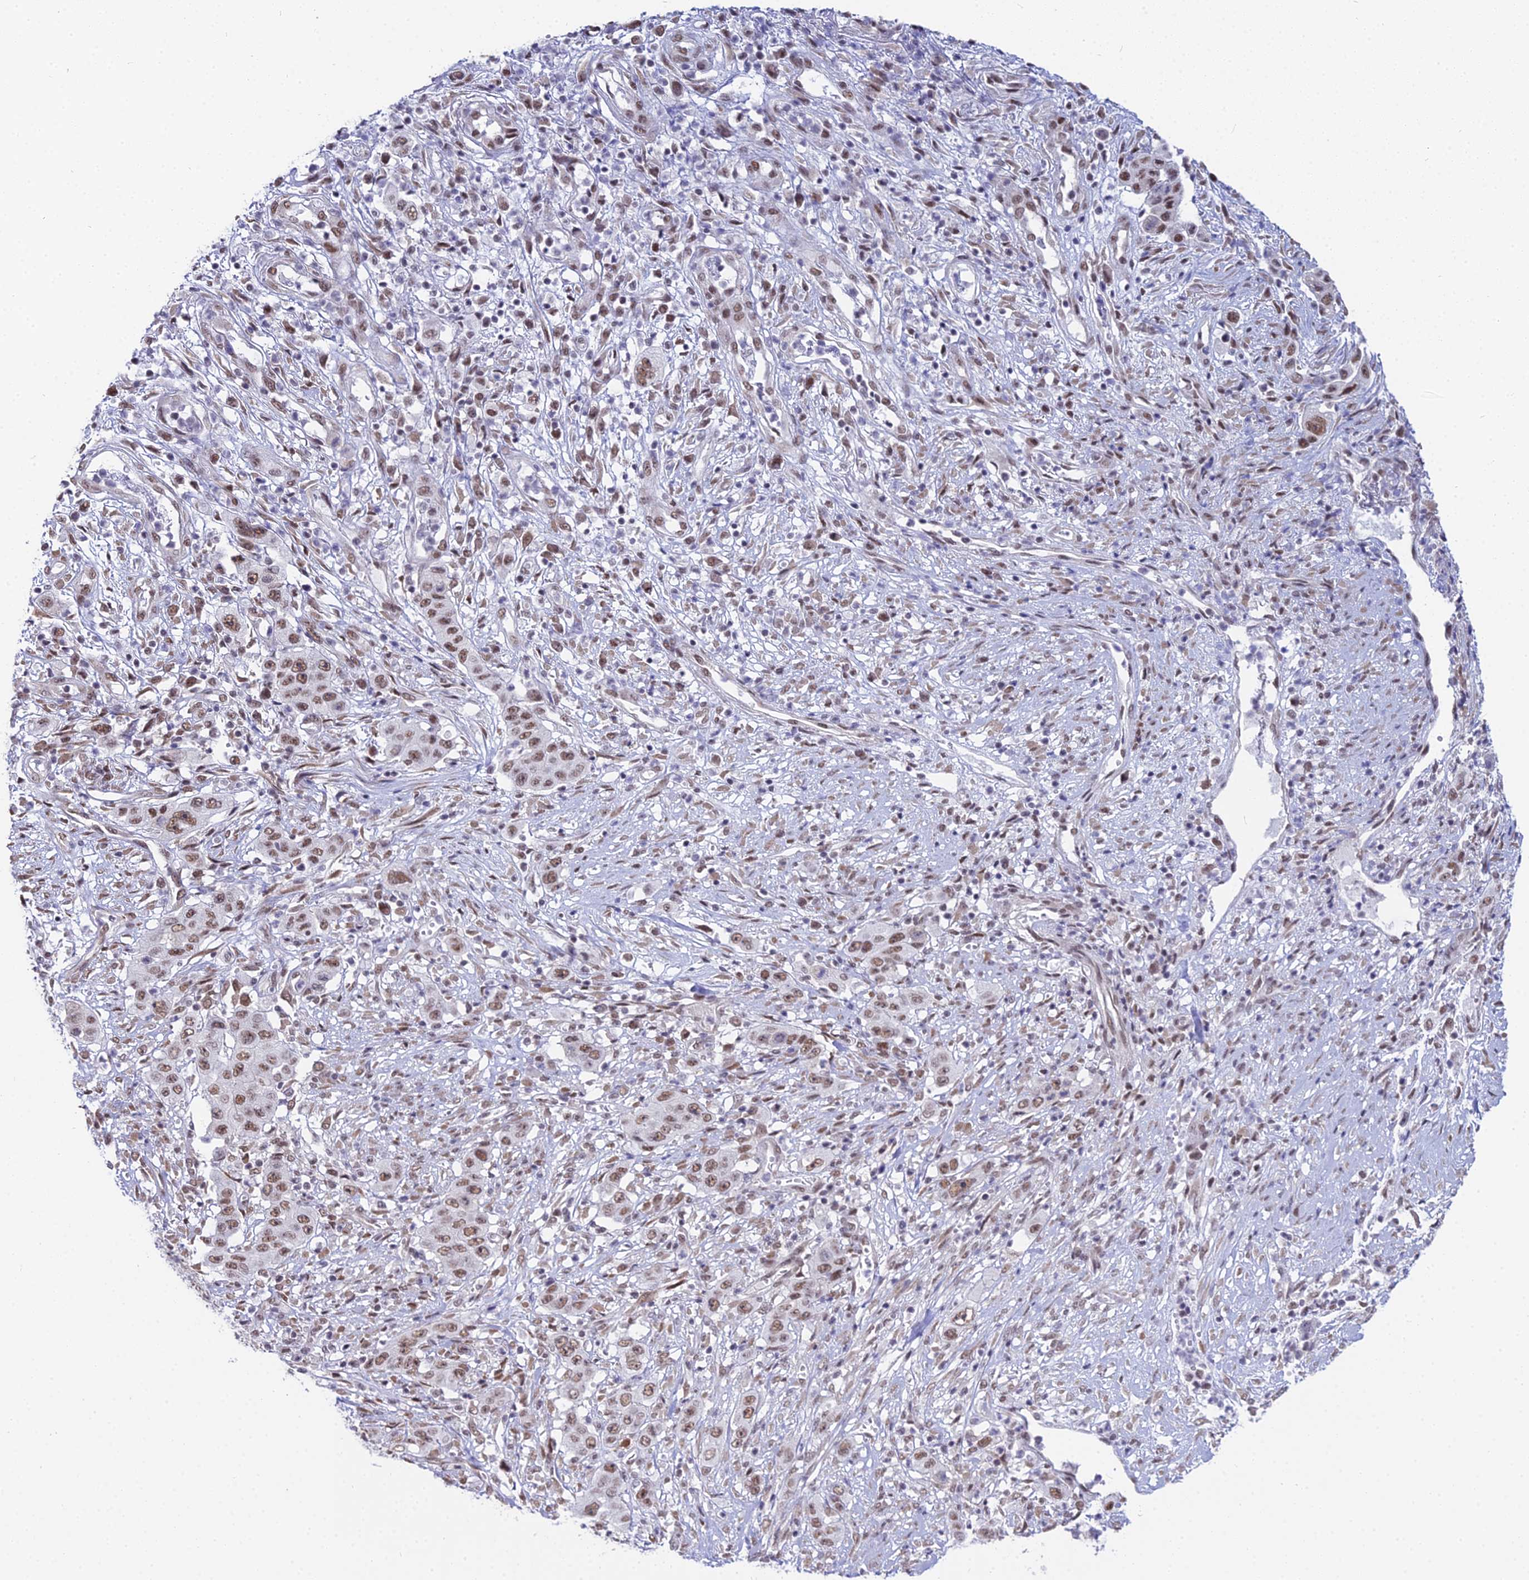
{"staining": {"intensity": "moderate", "quantity": ">75%", "location": "nuclear"}, "tissue": "stomach cancer", "cell_type": "Tumor cells", "image_type": "cancer", "snomed": [{"axis": "morphology", "description": "Adenocarcinoma, NOS"}, {"axis": "topography", "description": "Stomach, upper"}], "caption": "Human adenocarcinoma (stomach) stained with a brown dye demonstrates moderate nuclear positive staining in about >75% of tumor cells.", "gene": "RBM12", "patient": {"sex": "male", "age": 62}}